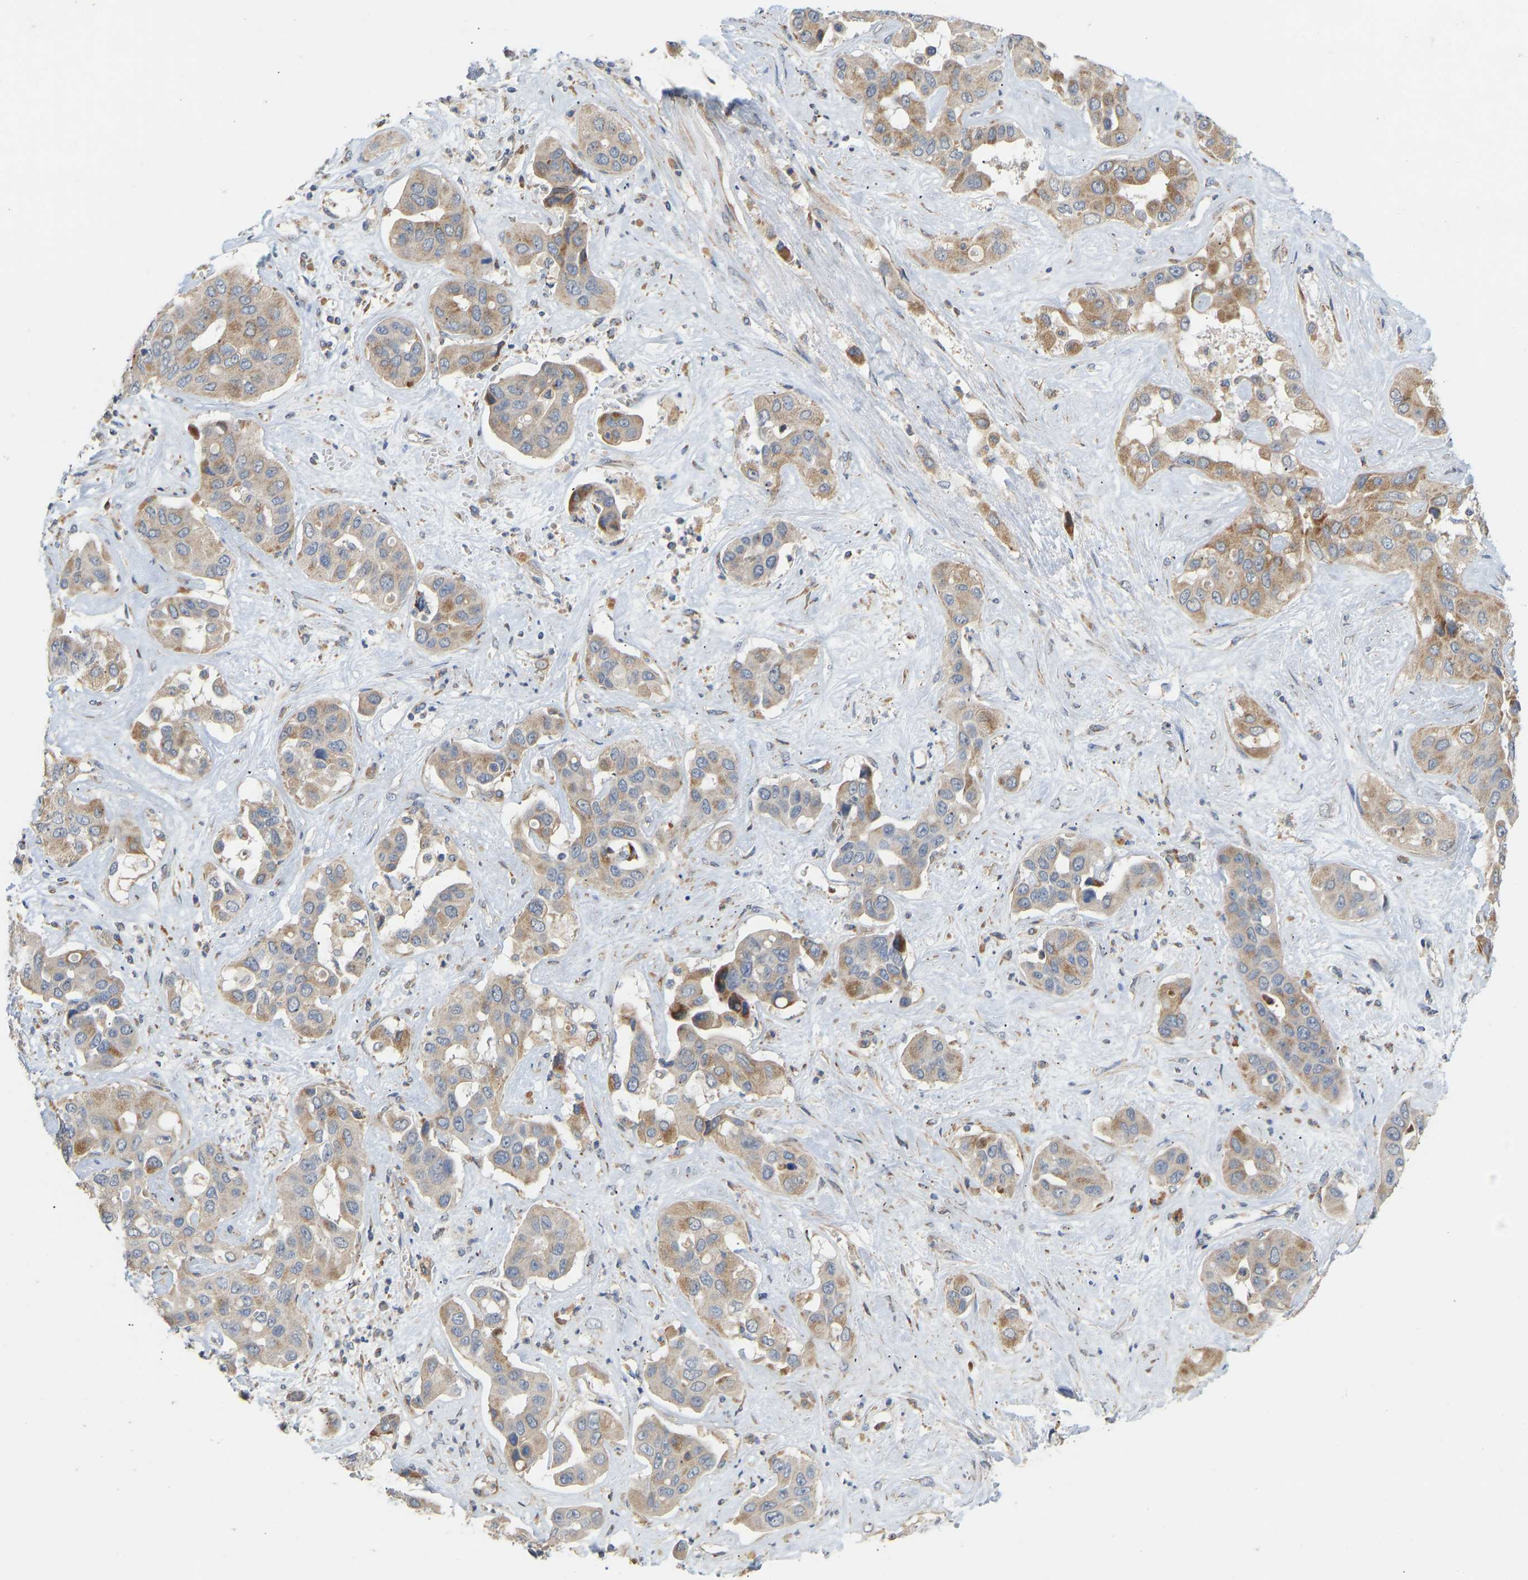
{"staining": {"intensity": "moderate", "quantity": ">75%", "location": "cytoplasmic/membranous"}, "tissue": "liver cancer", "cell_type": "Tumor cells", "image_type": "cancer", "snomed": [{"axis": "morphology", "description": "Cholangiocarcinoma"}, {"axis": "topography", "description": "Liver"}], "caption": "Immunohistochemical staining of human cholangiocarcinoma (liver) shows moderate cytoplasmic/membranous protein staining in approximately >75% of tumor cells.", "gene": "HACD2", "patient": {"sex": "female", "age": 52}}